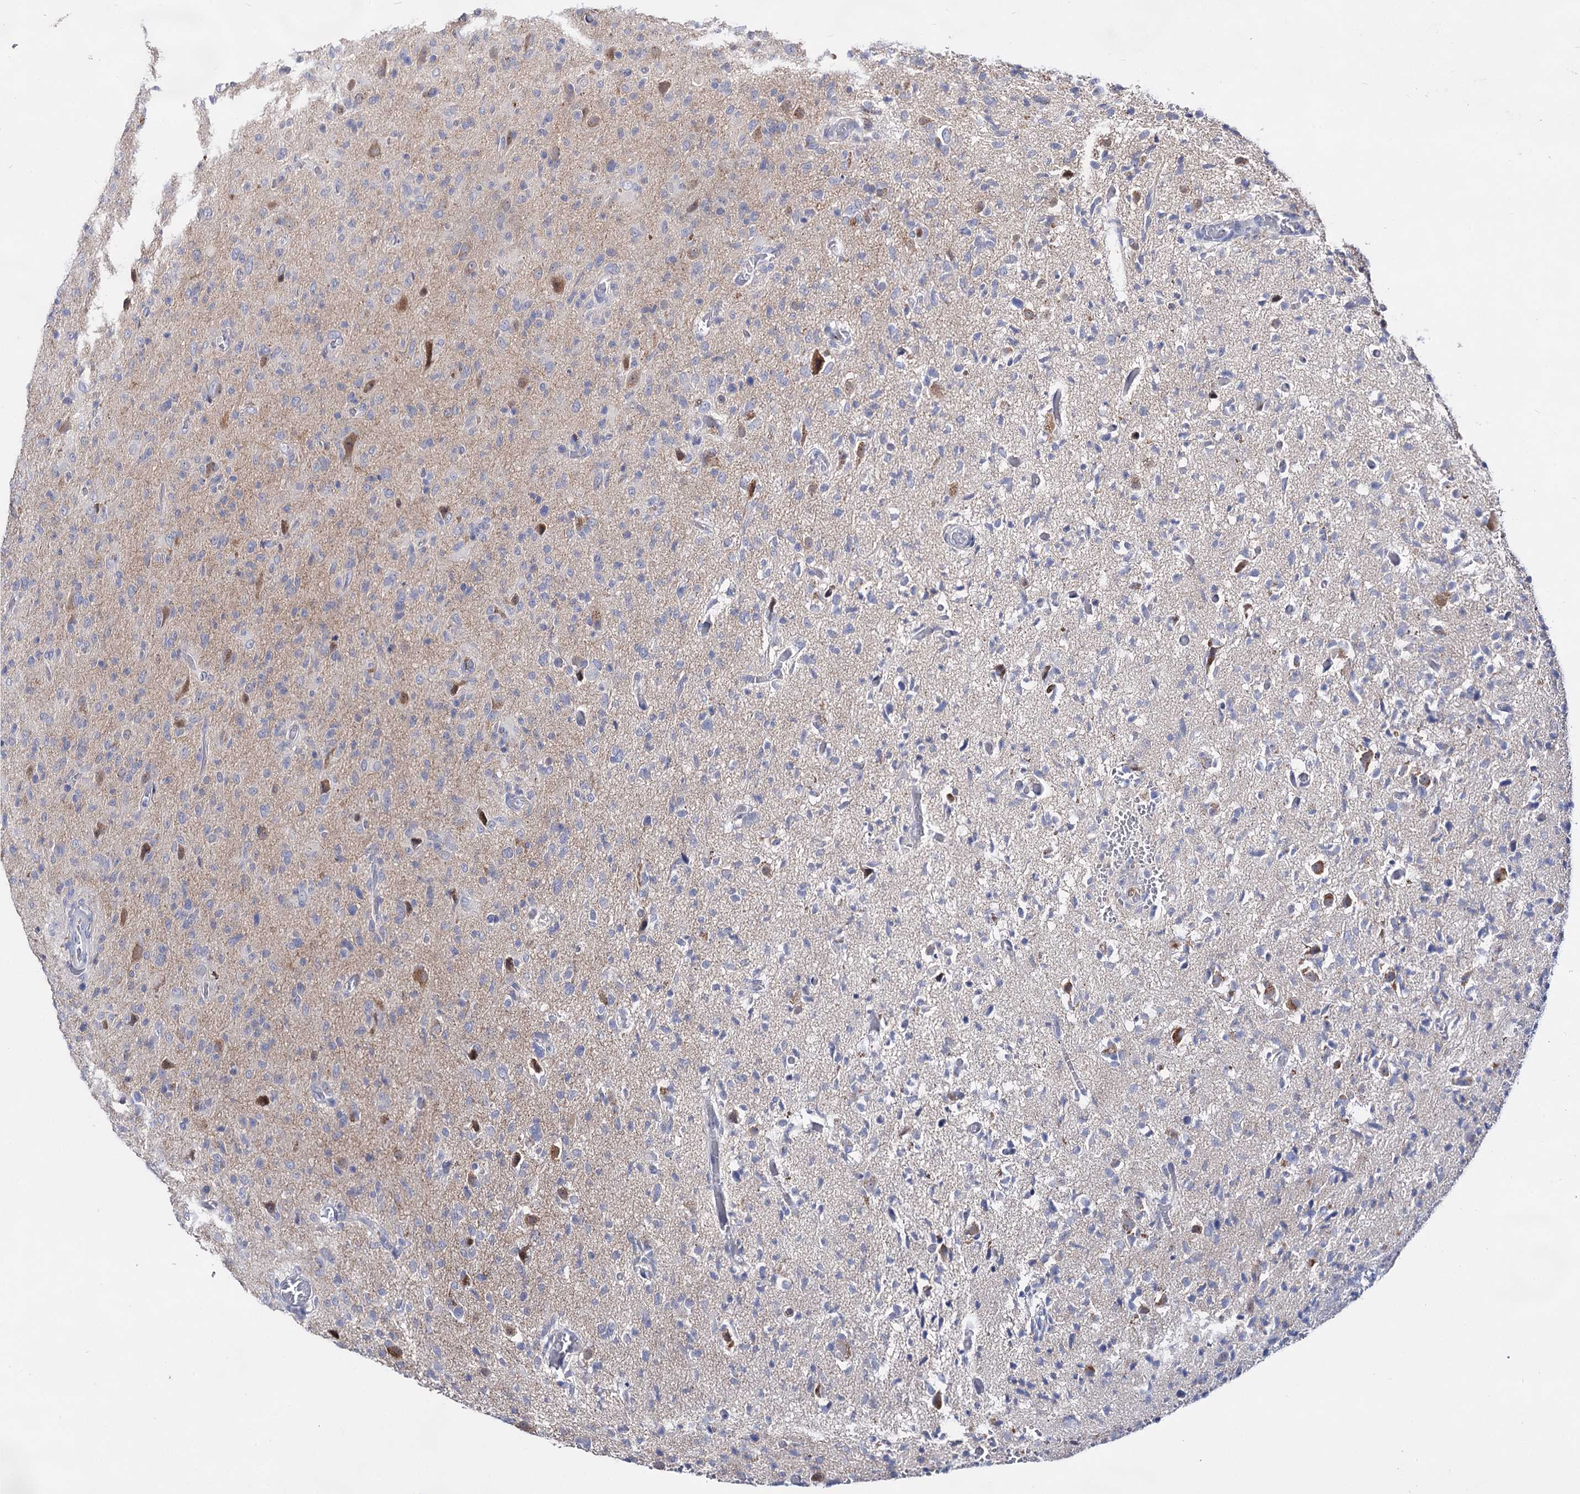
{"staining": {"intensity": "negative", "quantity": "none", "location": "none"}, "tissue": "glioma", "cell_type": "Tumor cells", "image_type": "cancer", "snomed": [{"axis": "morphology", "description": "Glioma, malignant, High grade"}, {"axis": "topography", "description": "Brain"}], "caption": "DAB (3,3'-diaminobenzidine) immunohistochemical staining of malignant glioma (high-grade) displays no significant staining in tumor cells.", "gene": "ARFIP2", "patient": {"sex": "female", "age": 57}}